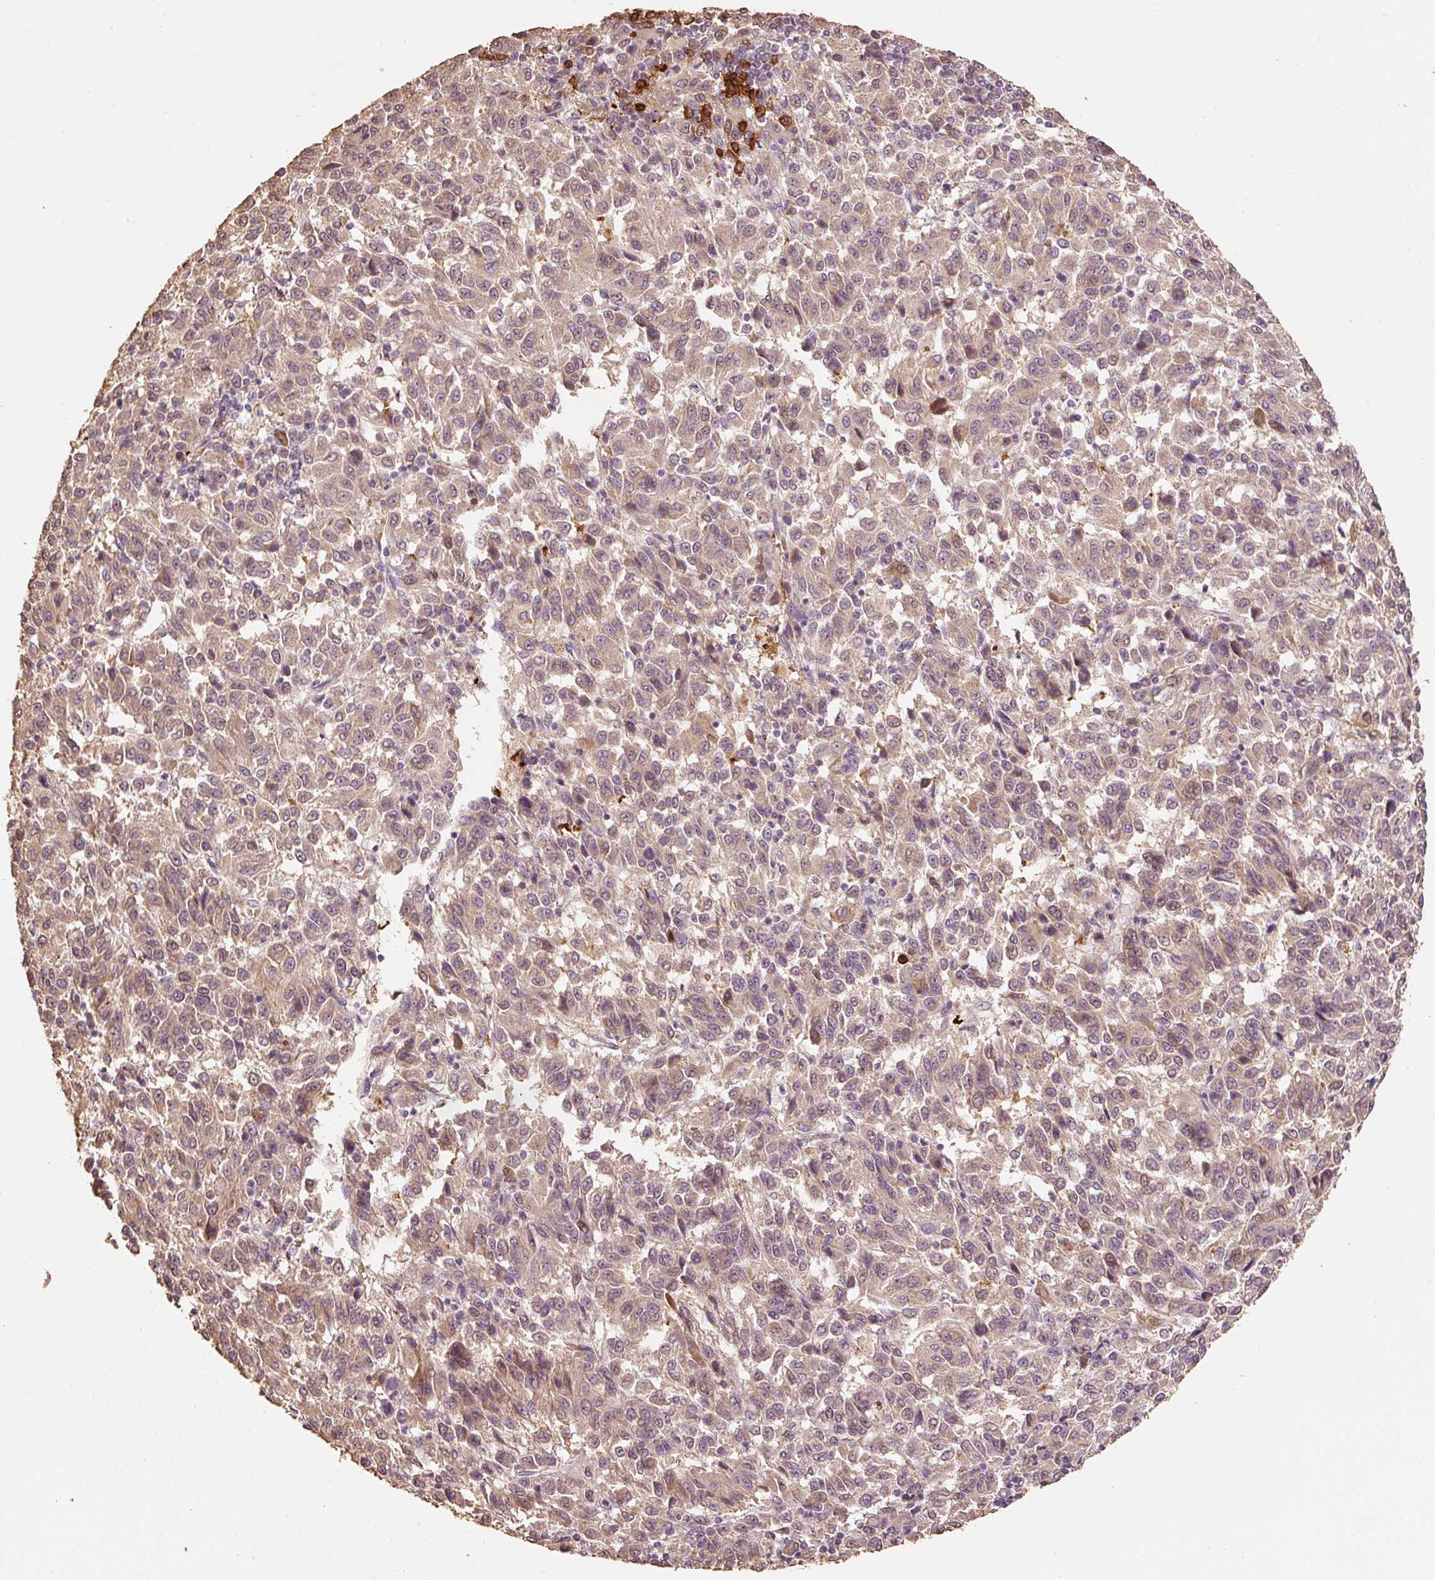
{"staining": {"intensity": "weak", "quantity": ">75%", "location": "cytoplasmic/membranous,nuclear"}, "tissue": "melanoma", "cell_type": "Tumor cells", "image_type": "cancer", "snomed": [{"axis": "morphology", "description": "Malignant melanoma, Metastatic site"}, {"axis": "topography", "description": "Lung"}], "caption": "A histopathology image of human melanoma stained for a protein exhibits weak cytoplasmic/membranous and nuclear brown staining in tumor cells. Immunohistochemistry (ihc) stains the protein in brown and the nuclei are stained blue.", "gene": "HERC2", "patient": {"sex": "male", "age": 64}}